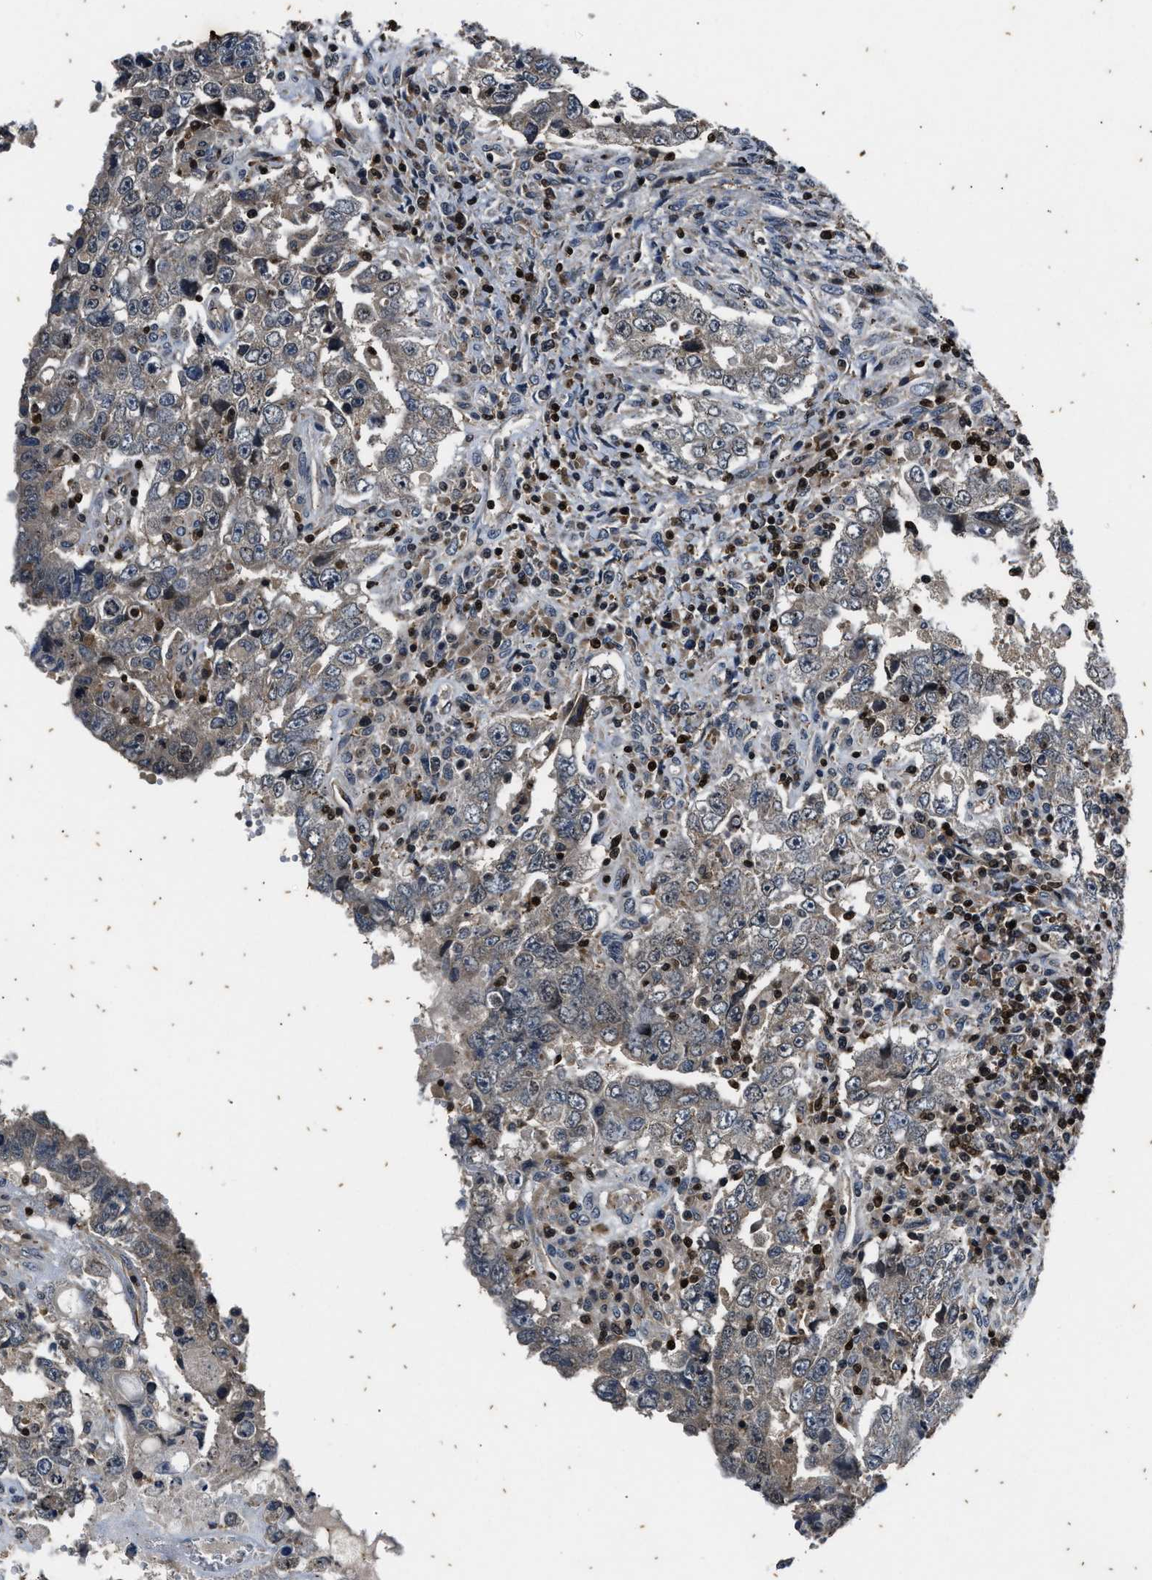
{"staining": {"intensity": "negative", "quantity": "none", "location": "none"}, "tissue": "testis cancer", "cell_type": "Tumor cells", "image_type": "cancer", "snomed": [{"axis": "morphology", "description": "Carcinoma, Embryonal, NOS"}, {"axis": "topography", "description": "Testis"}], "caption": "Immunohistochemical staining of human testis cancer (embryonal carcinoma) displays no significant staining in tumor cells. Nuclei are stained in blue.", "gene": "PTPN7", "patient": {"sex": "male", "age": 26}}